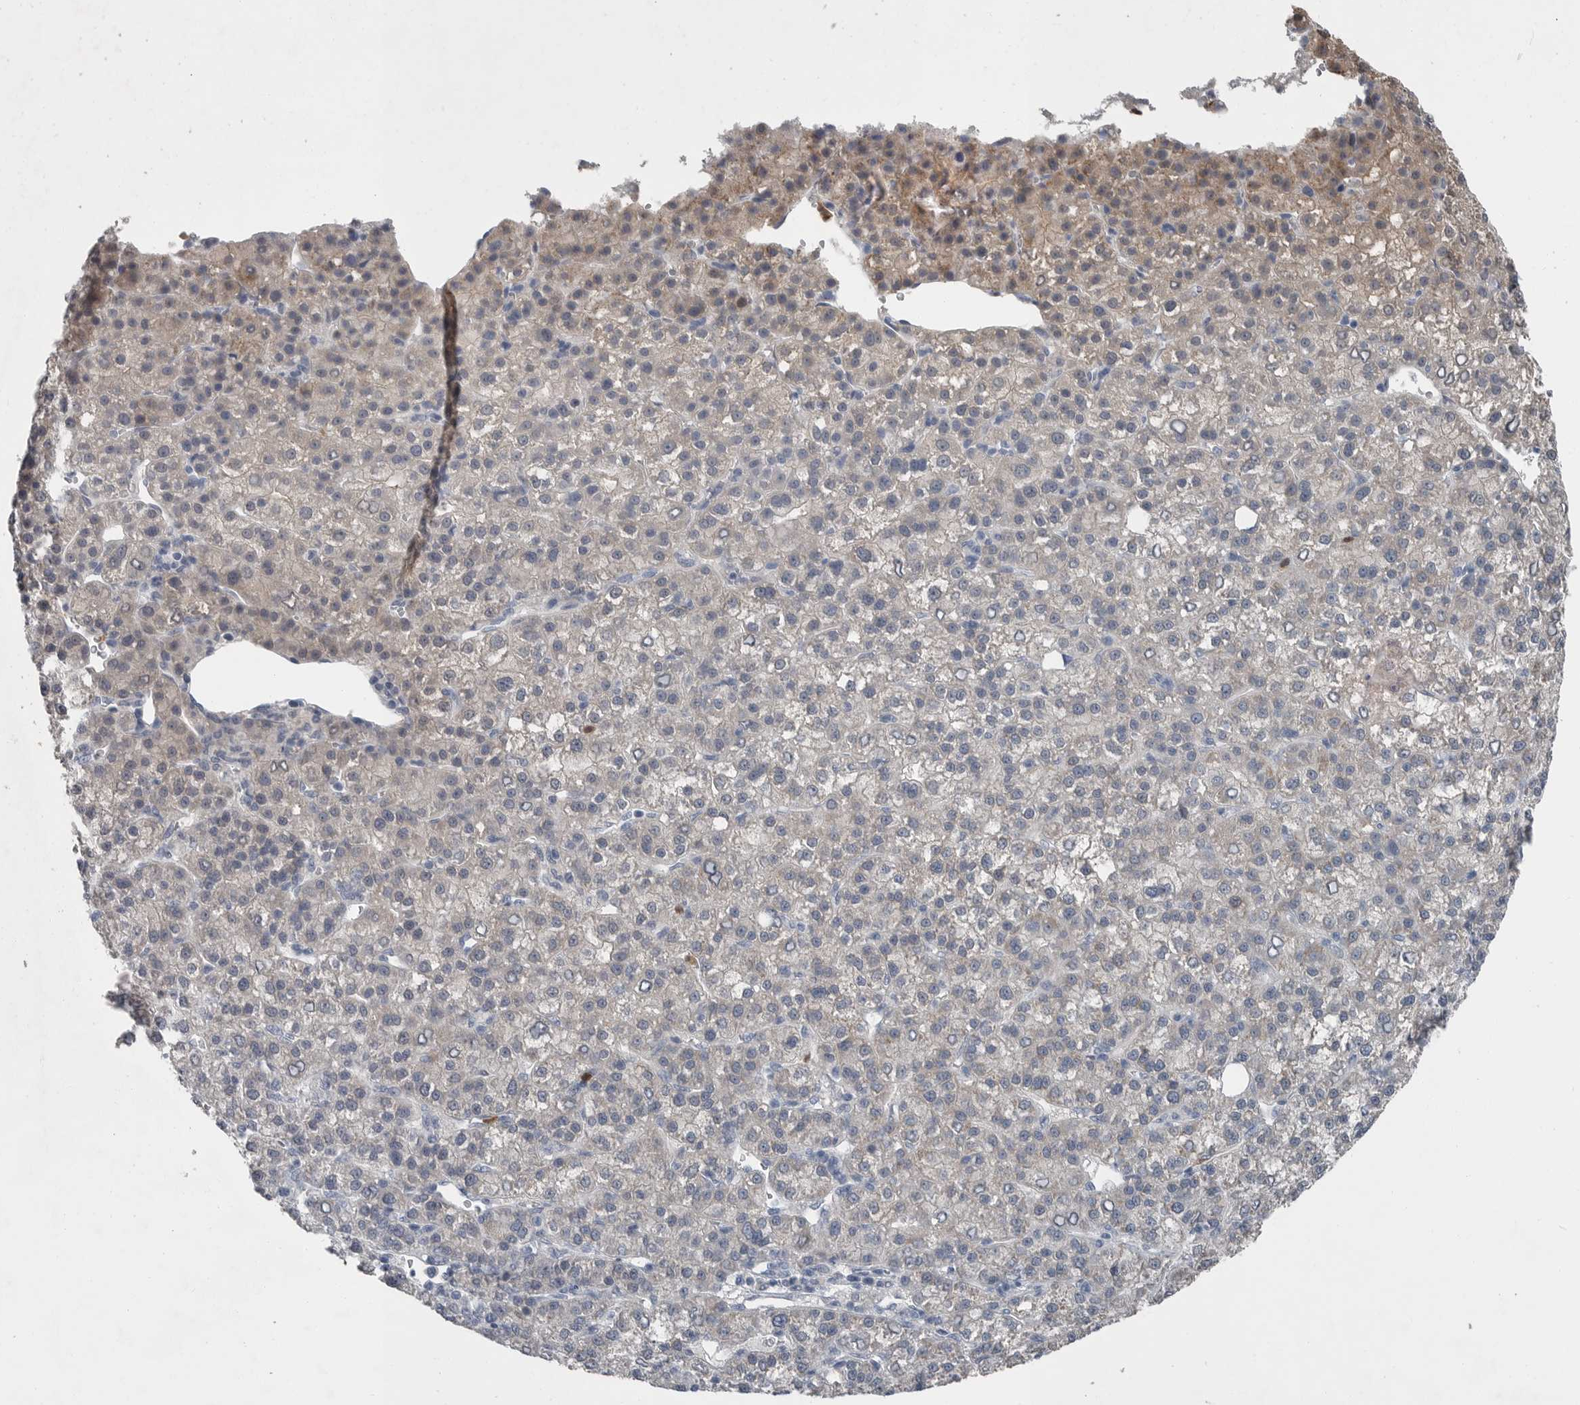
{"staining": {"intensity": "weak", "quantity": "25%-75%", "location": "cytoplasmic/membranous"}, "tissue": "liver cancer", "cell_type": "Tumor cells", "image_type": "cancer", "snomed": [{"axis": "morphology", "description": "Carcinoma, Hepatocellular, NOS"}, {"axis": "topography", "description": "Liver"}], "caption": "This is an image of immunohistochemistry staining of hepatocellular carcinoma (liver), which shows weak positivity in the cytoplasmic/membranous of tumor cells.", "gene": "SCP2", "patient": {"sex": "female", "age": 58}}